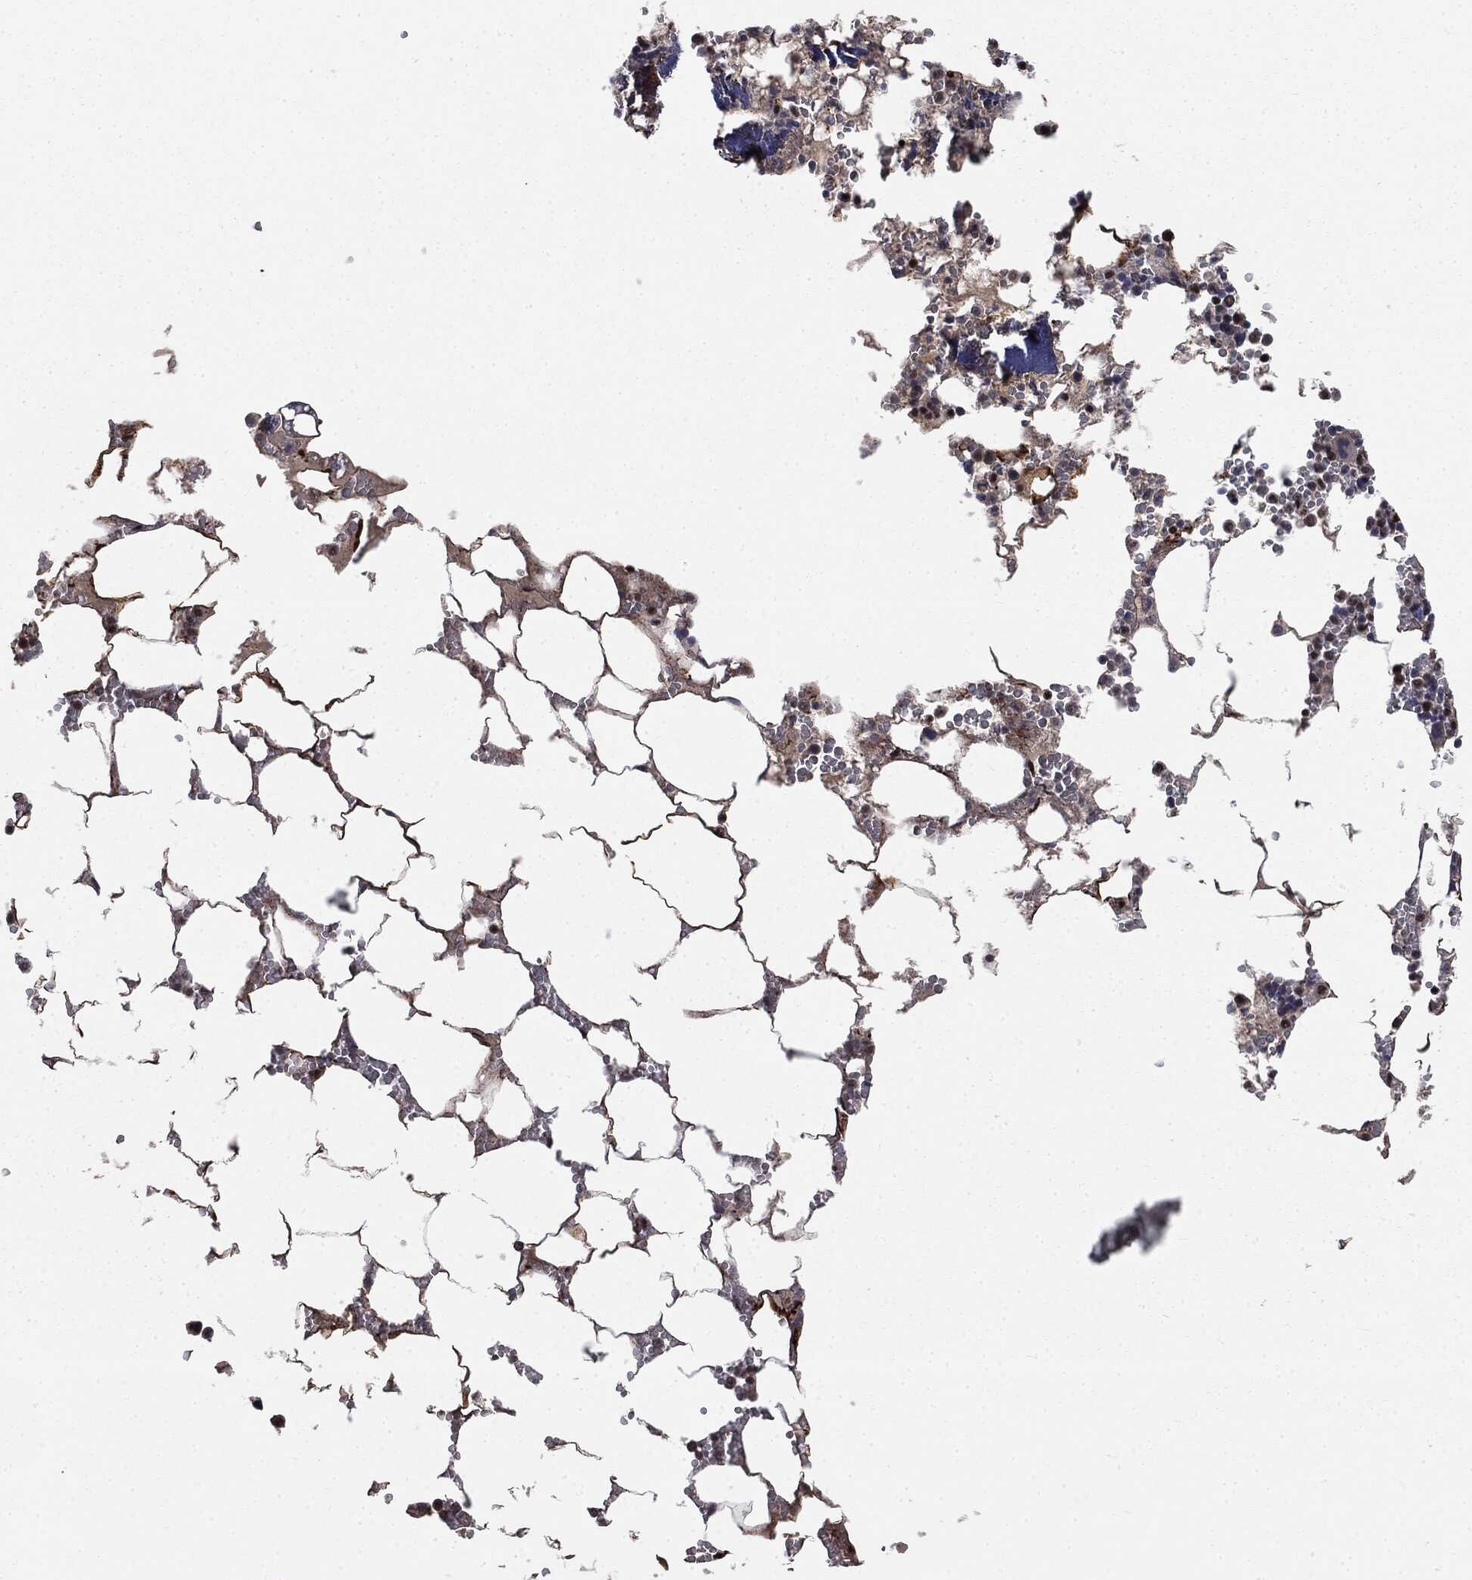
{"staining": {"intensity": "strong", "quantity": "25%-75%", "location": "nuclear"}, "tissue": "bone marrow", "cell_type": "Hematopoietic cells", "image_type": "normal", "snomed": [{"axis": "morphology", "description": "Normal tissue, NOS"}, {"axis": "topography", "description": "Bone marrow"}], "caption": "Protein staining shows strong nuclear positivity in about 25%-75% of hematopoietic cells in unremarkable bone marrow. Nuclei are stained in blue.", "gene": "DPH2", "patient": {"sex": "female", "age": 64}}